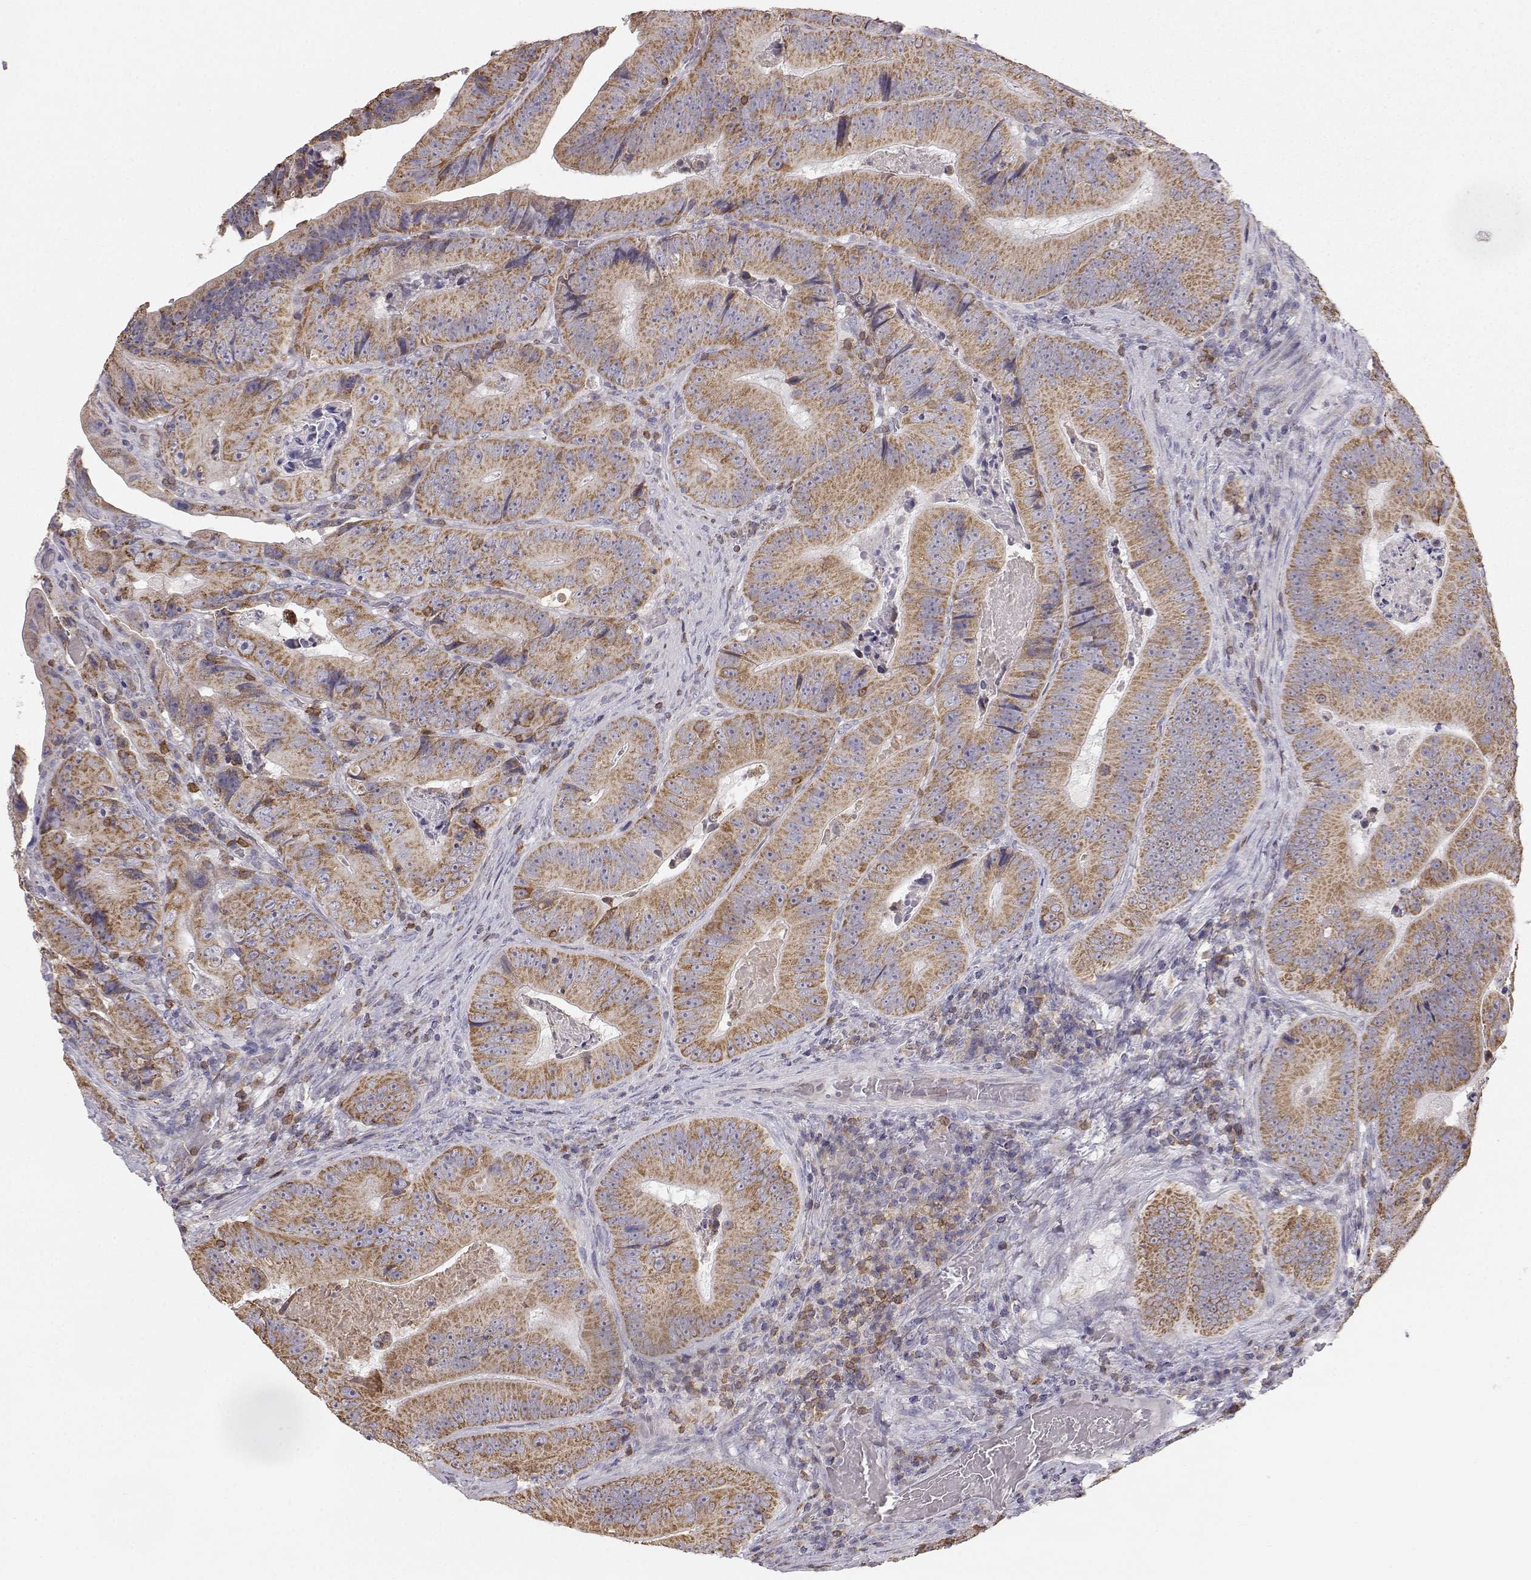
{"staining": {"intensity": "moderate", "quantity": ">75%", "location": "cytoplasmic/membranous"}, "tissue": "colorectal cancer", "cell_type": "Tumor cells", "image_type": "cancer", "snomed": [{"axis": "morphology", "description": "Adenocarcinoma, NOS"}, {"axis": "topography", "description": "Colon"}], "caption": "High-magnification brightfield microscopy of colorectal cancer stained with DAB (3,3'-diaminobenzidine) (brown) and counterstained with hematoxylin (blue). tumor cells exhibit moderate cytoplasmic/membranous expression is appreciated in approximately>75% of cells.", "gene": "GRAP2", "patient": {"sex": "female", "age": 86}}